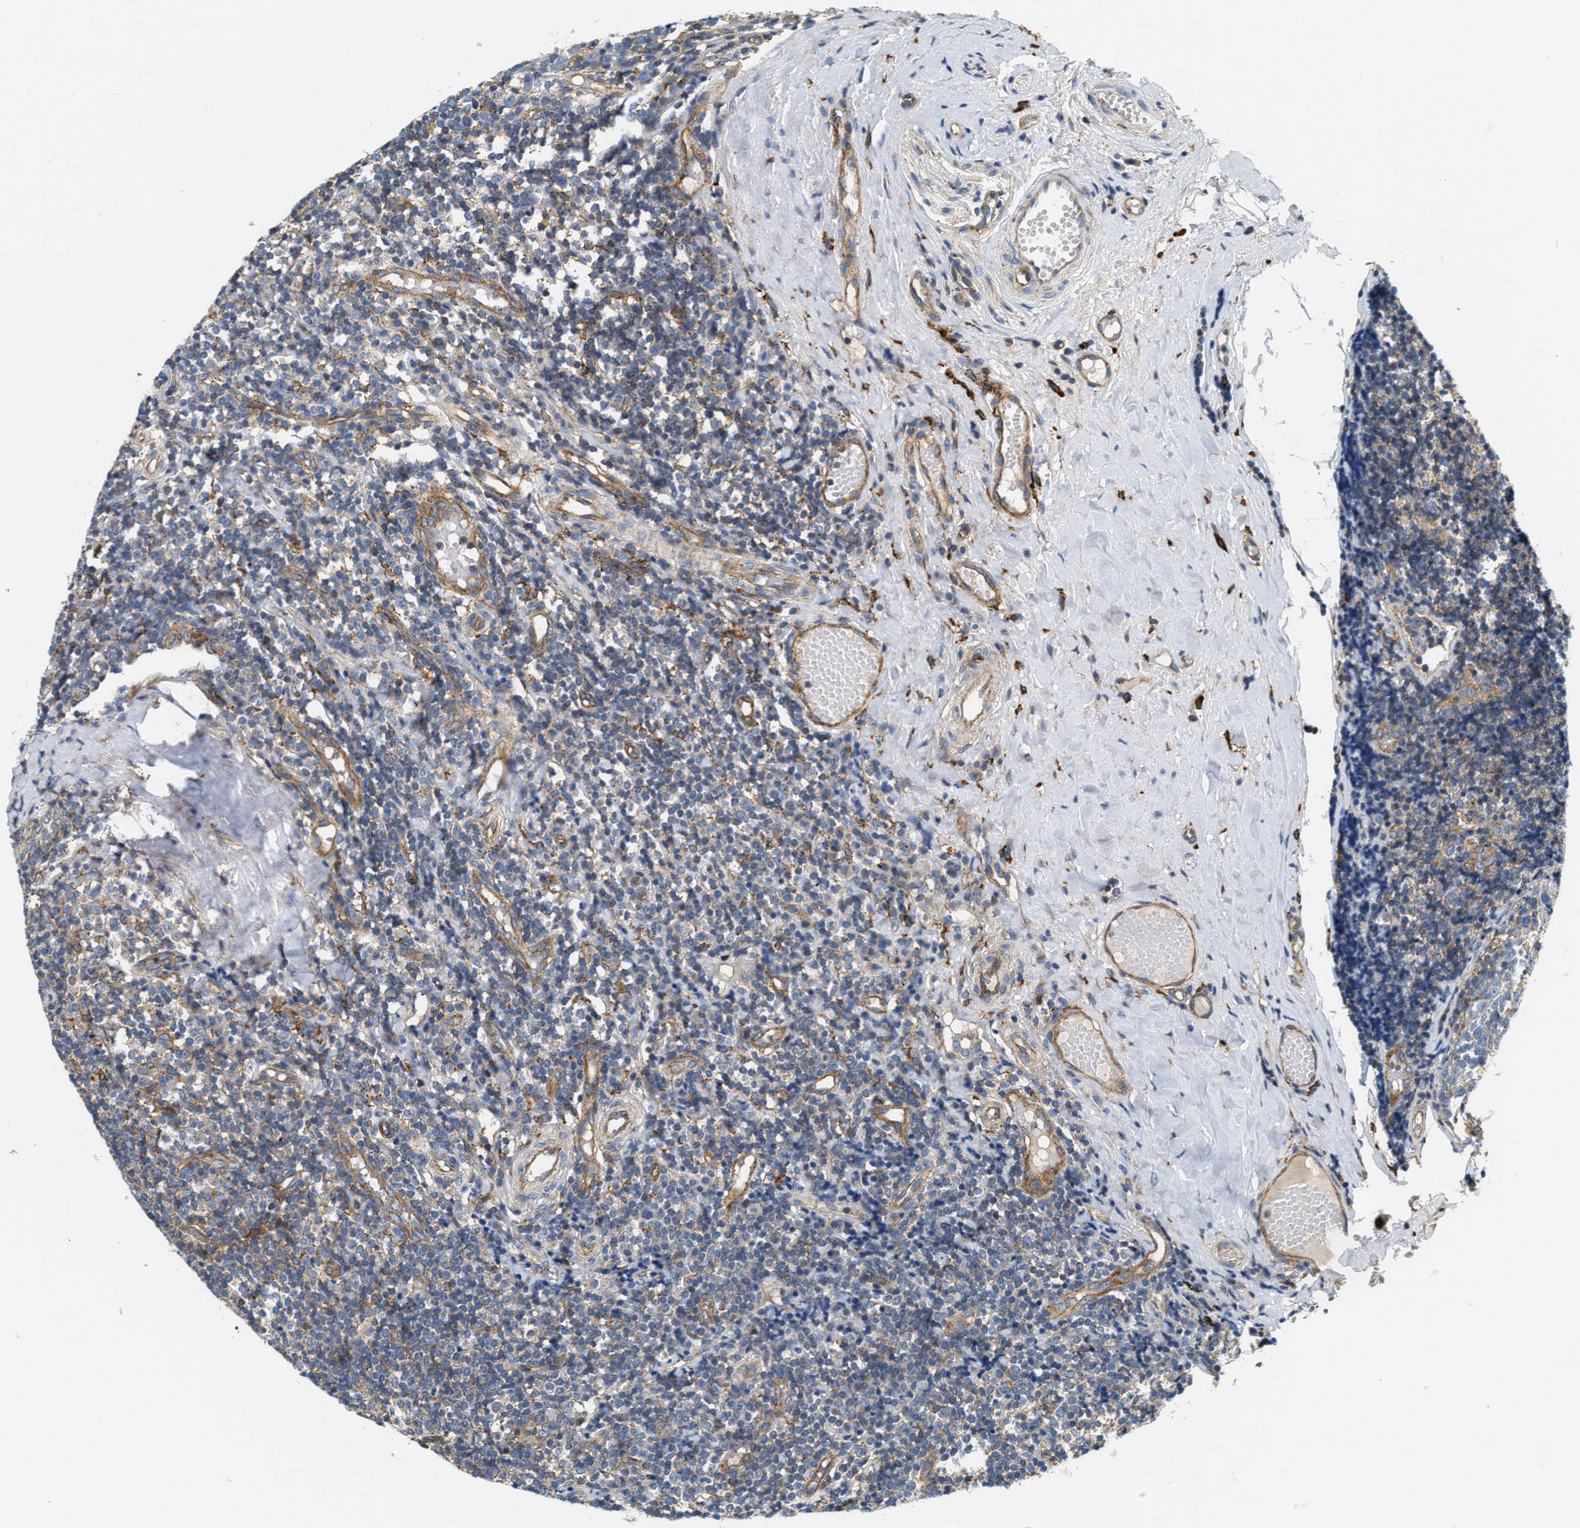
{"staining": {"intensity": "moderate", "quantity": "<25%", "location": "cytoplasmic/membranous"}, "tissue": "tonsil", "cell_type": "Germinal center cells", "image_type": "normal", "snomed": [{"axis": "morphology", "description": "Normal tissue, NOS"}, {"axis": "topography", "description": "Tonsil"}], "caption": "IHC (DAB (3,3'-diaminobenzidine)) staining of normal human tonsil exhibits moderate cytoplasmic/membranous protein expression in about <25% of germinal center cells. (brown staining indicates protein expression, while blue staining denotes nuclei).", "gene": "NSUN7", "patient": {"sex": "female", "age": 19}}